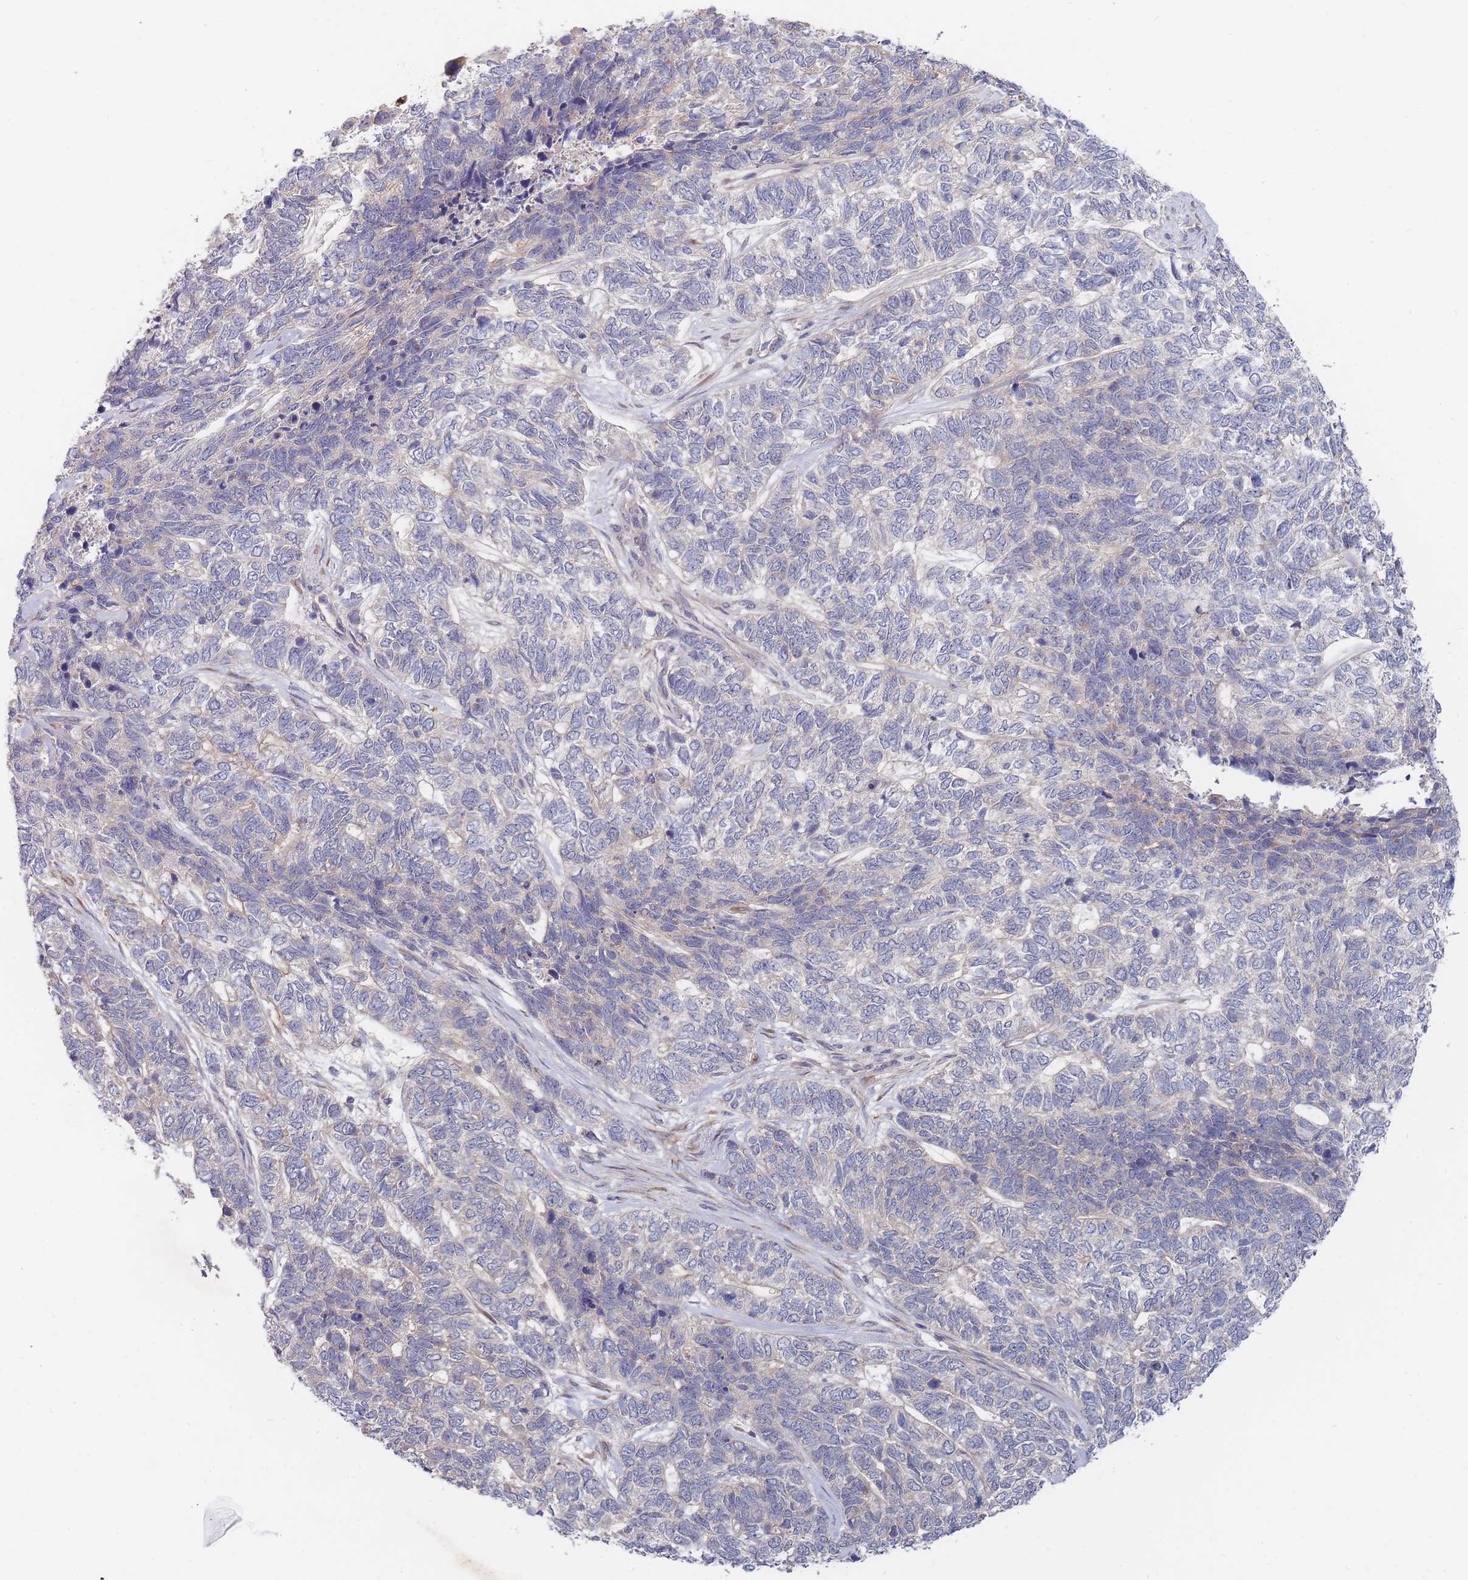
{"staining": {"intensity": "negative", "quantity": "none", "location": "none"}, "tissue": "skin cancer", "cell_type": "Tumor cells", "image_type": "cancer", "snomed": [{"axis": "morphology", "description": "Basal cell carcinoma"}, {"axis": "topography", "description": "Skin"}], "caption": "Immunohistochemical staining of skin cancer demonstrates no significant expression in tumor cells.", "gene": "SLC35F5", "patient": {"sex": "female", "age": 65}}